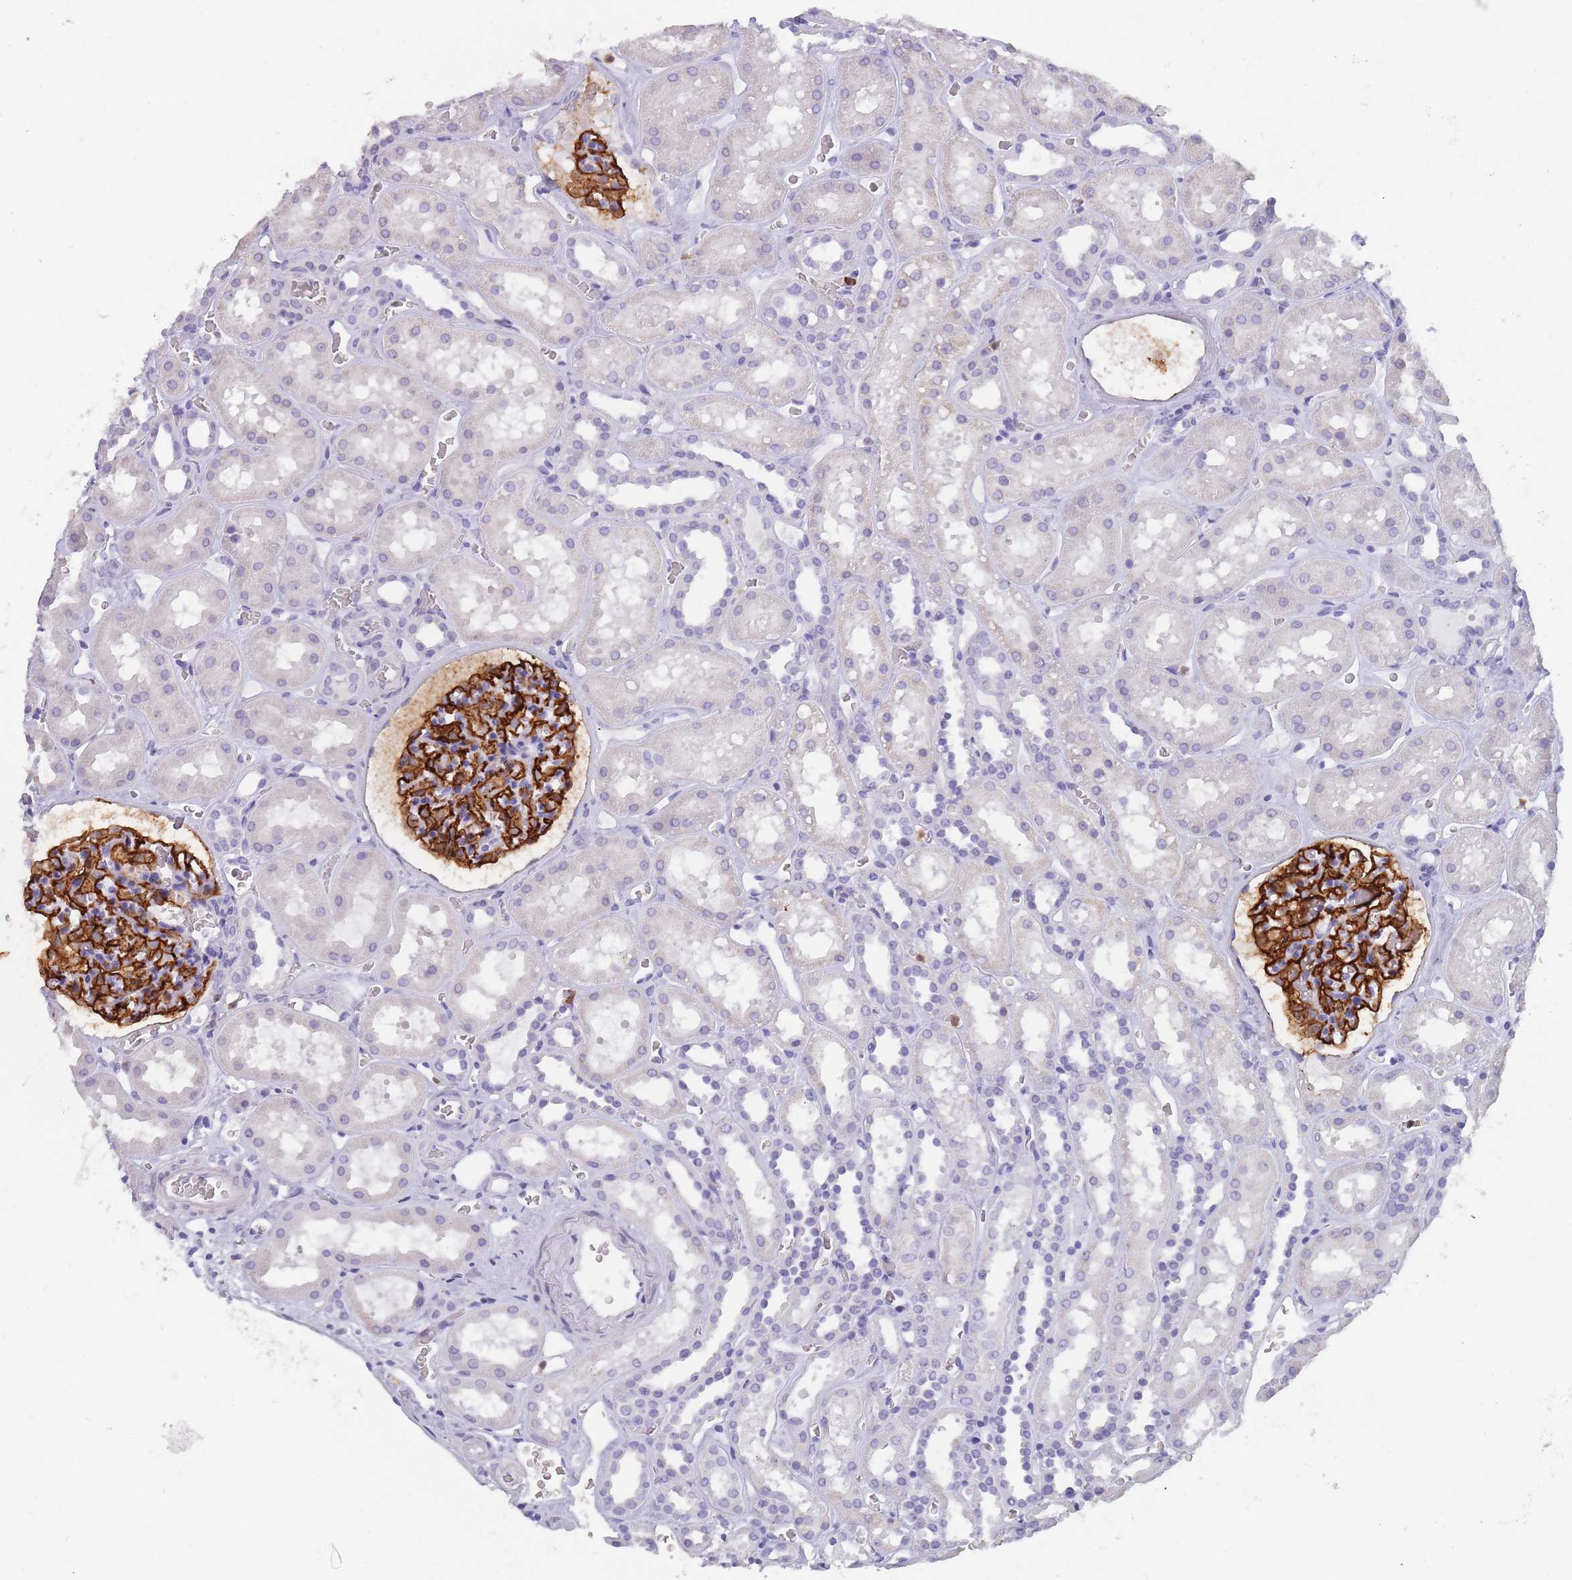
{"staining": {"intensity": "strong", "quantity": ">75%", "location": "cytoplasmic/membranous"}, "tissue": "kidney", "cell_type": "Cells in glomeruli", "image_type": "normal", "snomed": [{"axis": "morphology", "description": "Normal tissue, NOS"}, {"axis": "topography", "description": "Kidney"}], "caption": "Kidney stained with immunohistochemistry shows strong cytoplasmic/membranous expression in about >75% of cells in glomeruli.", "gene": "CR1L", "patient": {"sex": "female", "age": 41}}